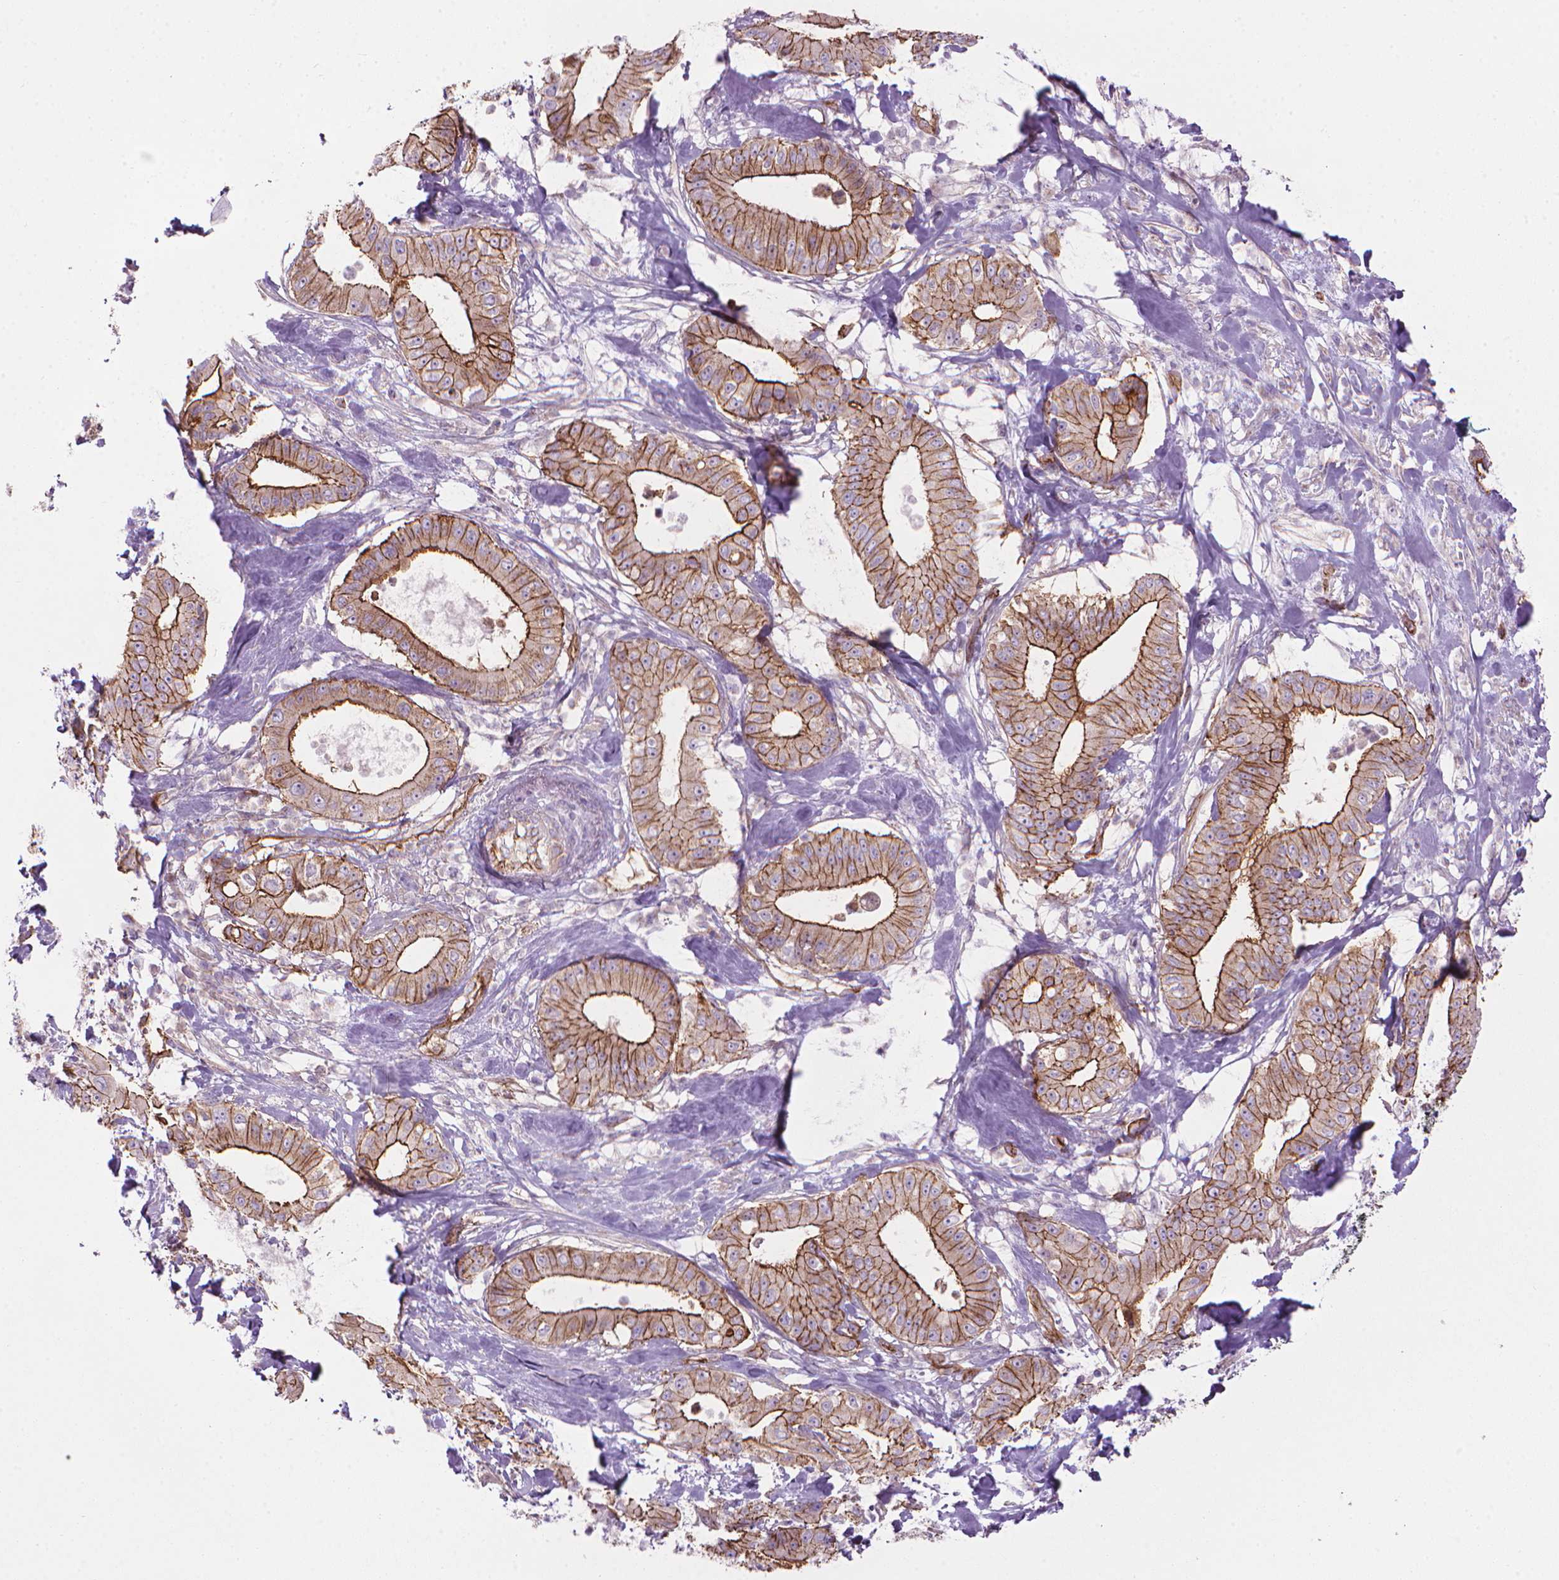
{"staining": {"intensity": "strong", "quantity": ">75%", "location": "cytoplasmic/membranous"}, "tissue": "pancreatic cancer", "cell_type": "Tumor cells", "image_type": "cancer", "snomed": [{"axis": "morphology", "description": "Adenocarcinoma, NOS"}, {"axis": "topography", "description": "Pancreas"}], "caption": "Strong cytoplasmic/membranous expression is identified in about >75% of tumor cells in adenocarcinoma (pancreatic). The staining was performed using DAB, with brown indicating positive protein expression. Nuclei are stained blue with hematoxylin.", "gene": "TENT5A", "patient": {"sex": "male", "age": 71}}